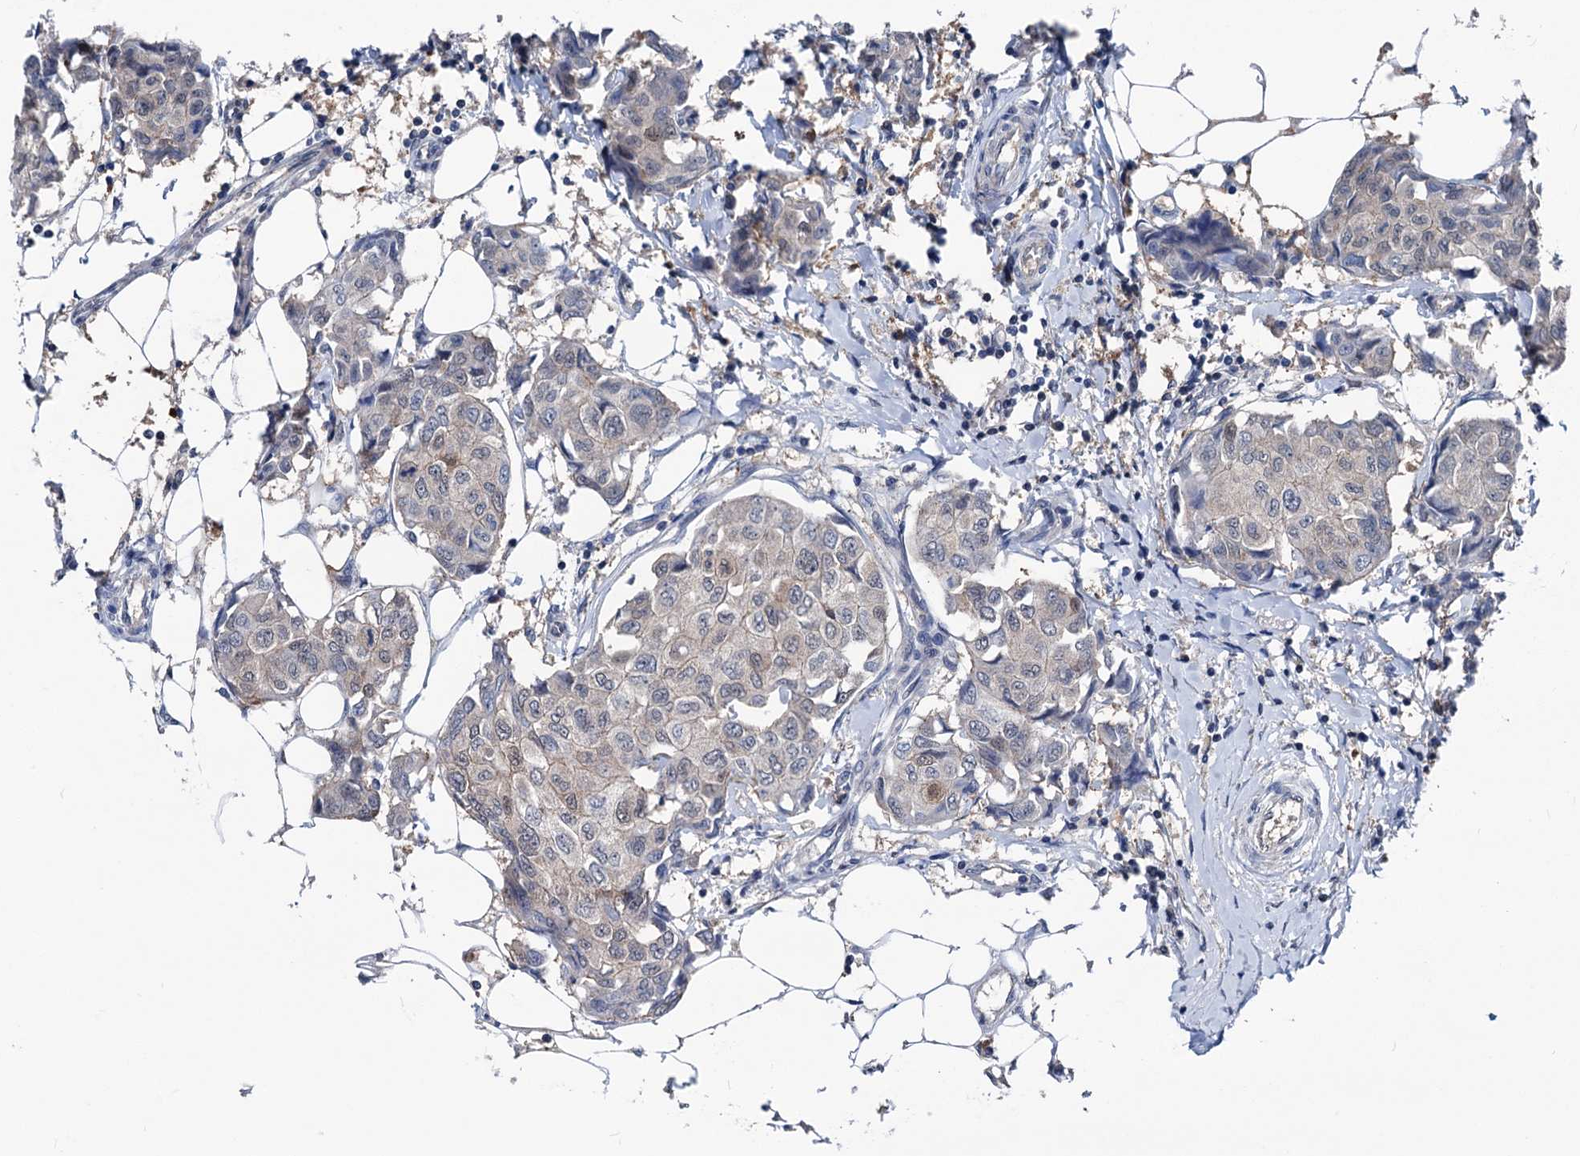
{"staining": {"intensity": "moderate", "quantity": "<25%", "location": "cytoplasmic/membranous,nuclear"}, "tissue": "breast cancer", "cell_type": "Tumor cells", "image_type": "cancer", "snomed": [{"axis": "morphology", "description": "Duct carcinoma"}, {"axis": "topography", "description": "Breast"}], "caption": "Moderate cytoplasmic/membranous and nuclear protein expression is identified in approximately <25% of tumor cells in breast cancer (intraductal carcinoma).", "gene": "GLO1", "patient": {"sex": "female", "age": 80}}